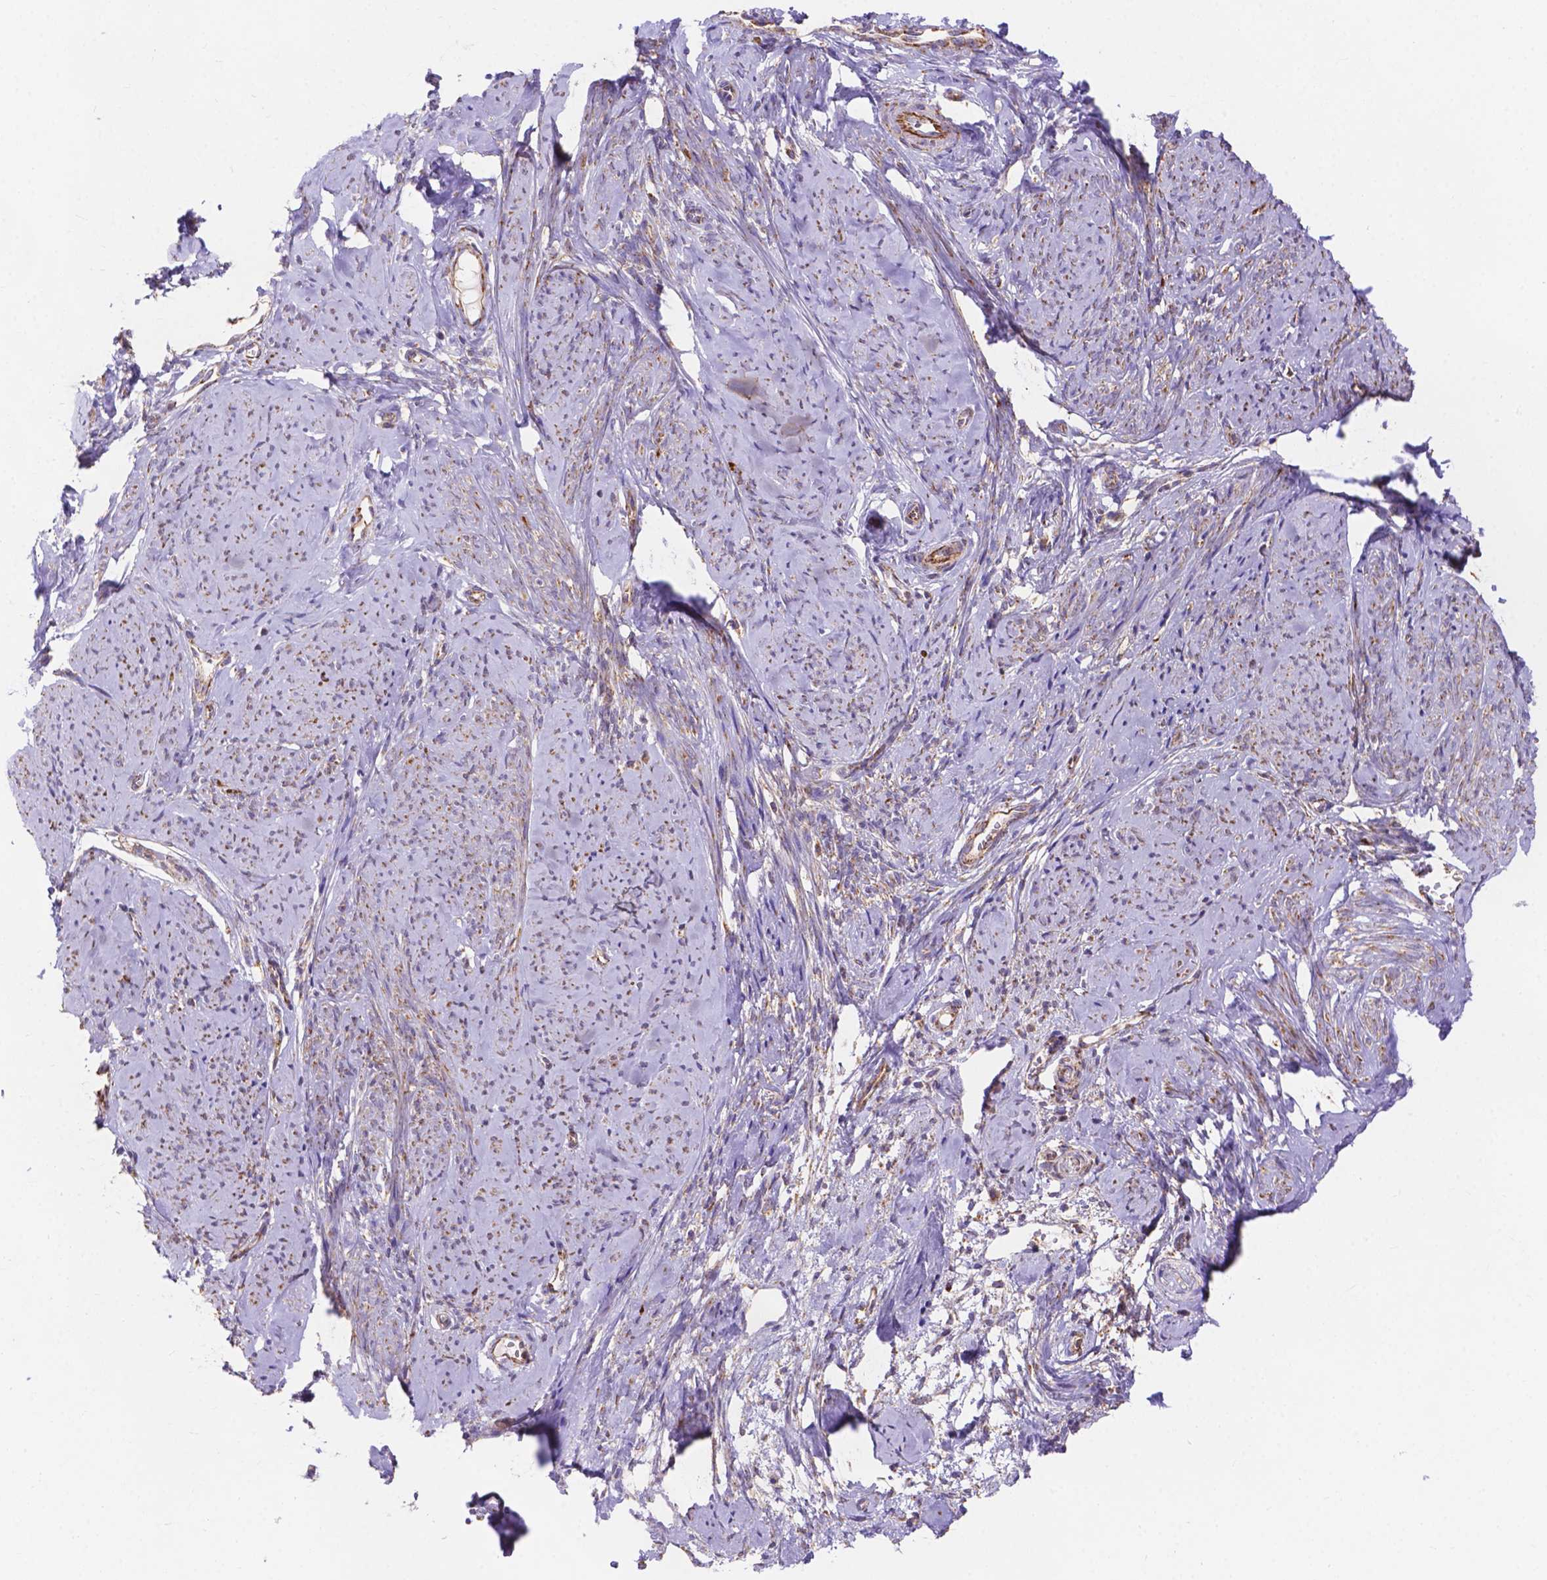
{"staining": {"intensity": "moderate", "quantity": "<25%", "location": "cytoplasmic/membranous"}, "tissue": "smooth muscle", "cell_type": "Smooth muscle cells", "image_type": "normal", "snomed": [{"axis": "morphology", "description": "Normal tissue, NOS"}, {"axis": "topography", "description": "Smooth muscle"}], "caption": "IHC of normal human smooth muscle displays low levels of moderate cytoplasmic/membranous staining in approximately <25% of smooth muscle cells.", "gene": "AK3", "patient": {"sex": "female", "age": 48}}